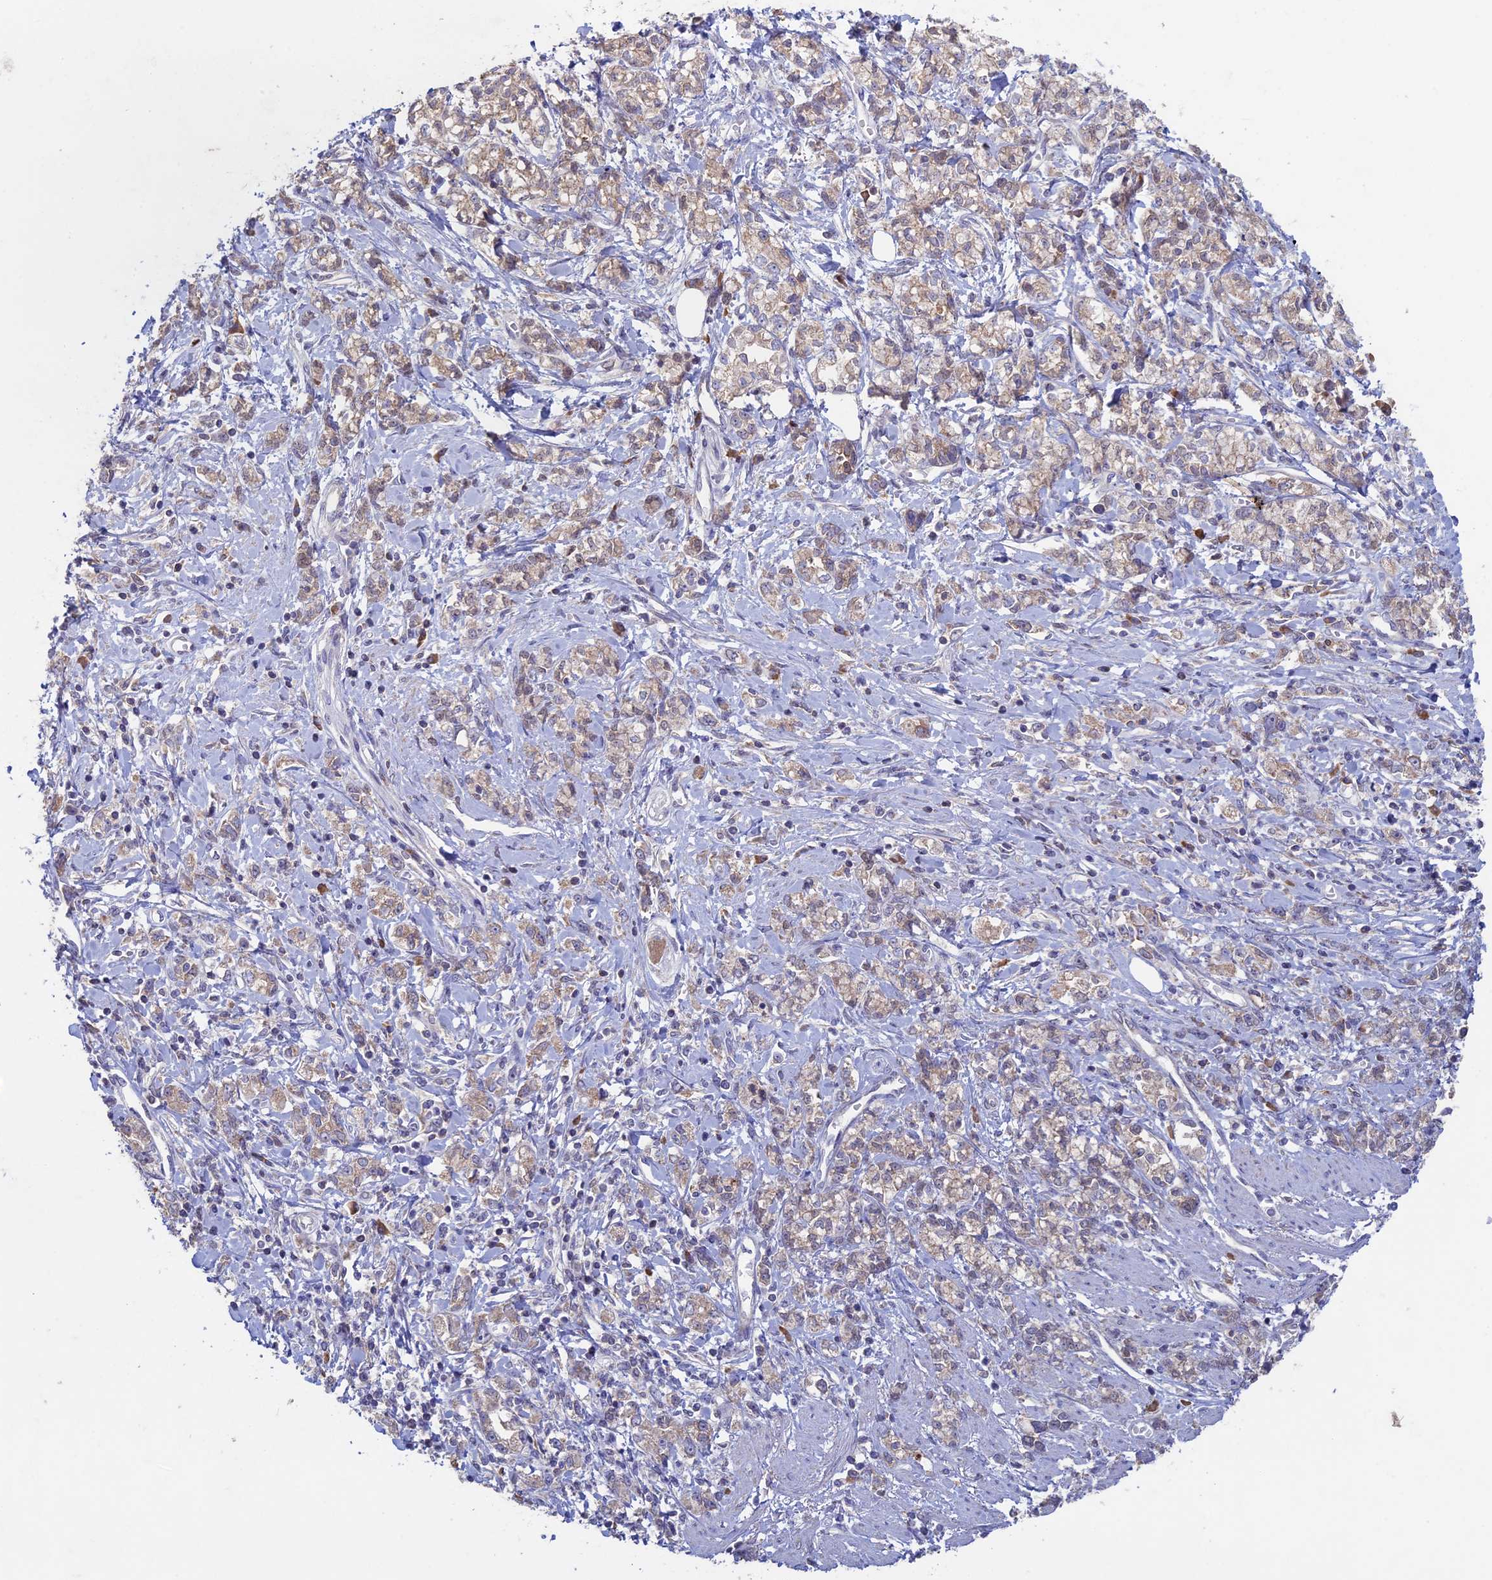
{"staining": {"intensity": "weak", "quantity": ">75%", "location": "cytoplasmic/membranous"}, "tissue": "stomach cancer", "cell_type": "Tumor cells", "image_type": "cancer", "snomed": [{"axis": "morphology", "description": "Adenocarcinoma, NOS"}, {"axis": "topography", "description": "Stomach"}], "caption": "Immunohistochemistry of stomach adenocarcinoma shows low levels of weak cytoplasmic/membranous positivity in approximately >75% of tumor cells.", "gene": "RCCD1", "patient": {"sex": "female", "age": 76}}